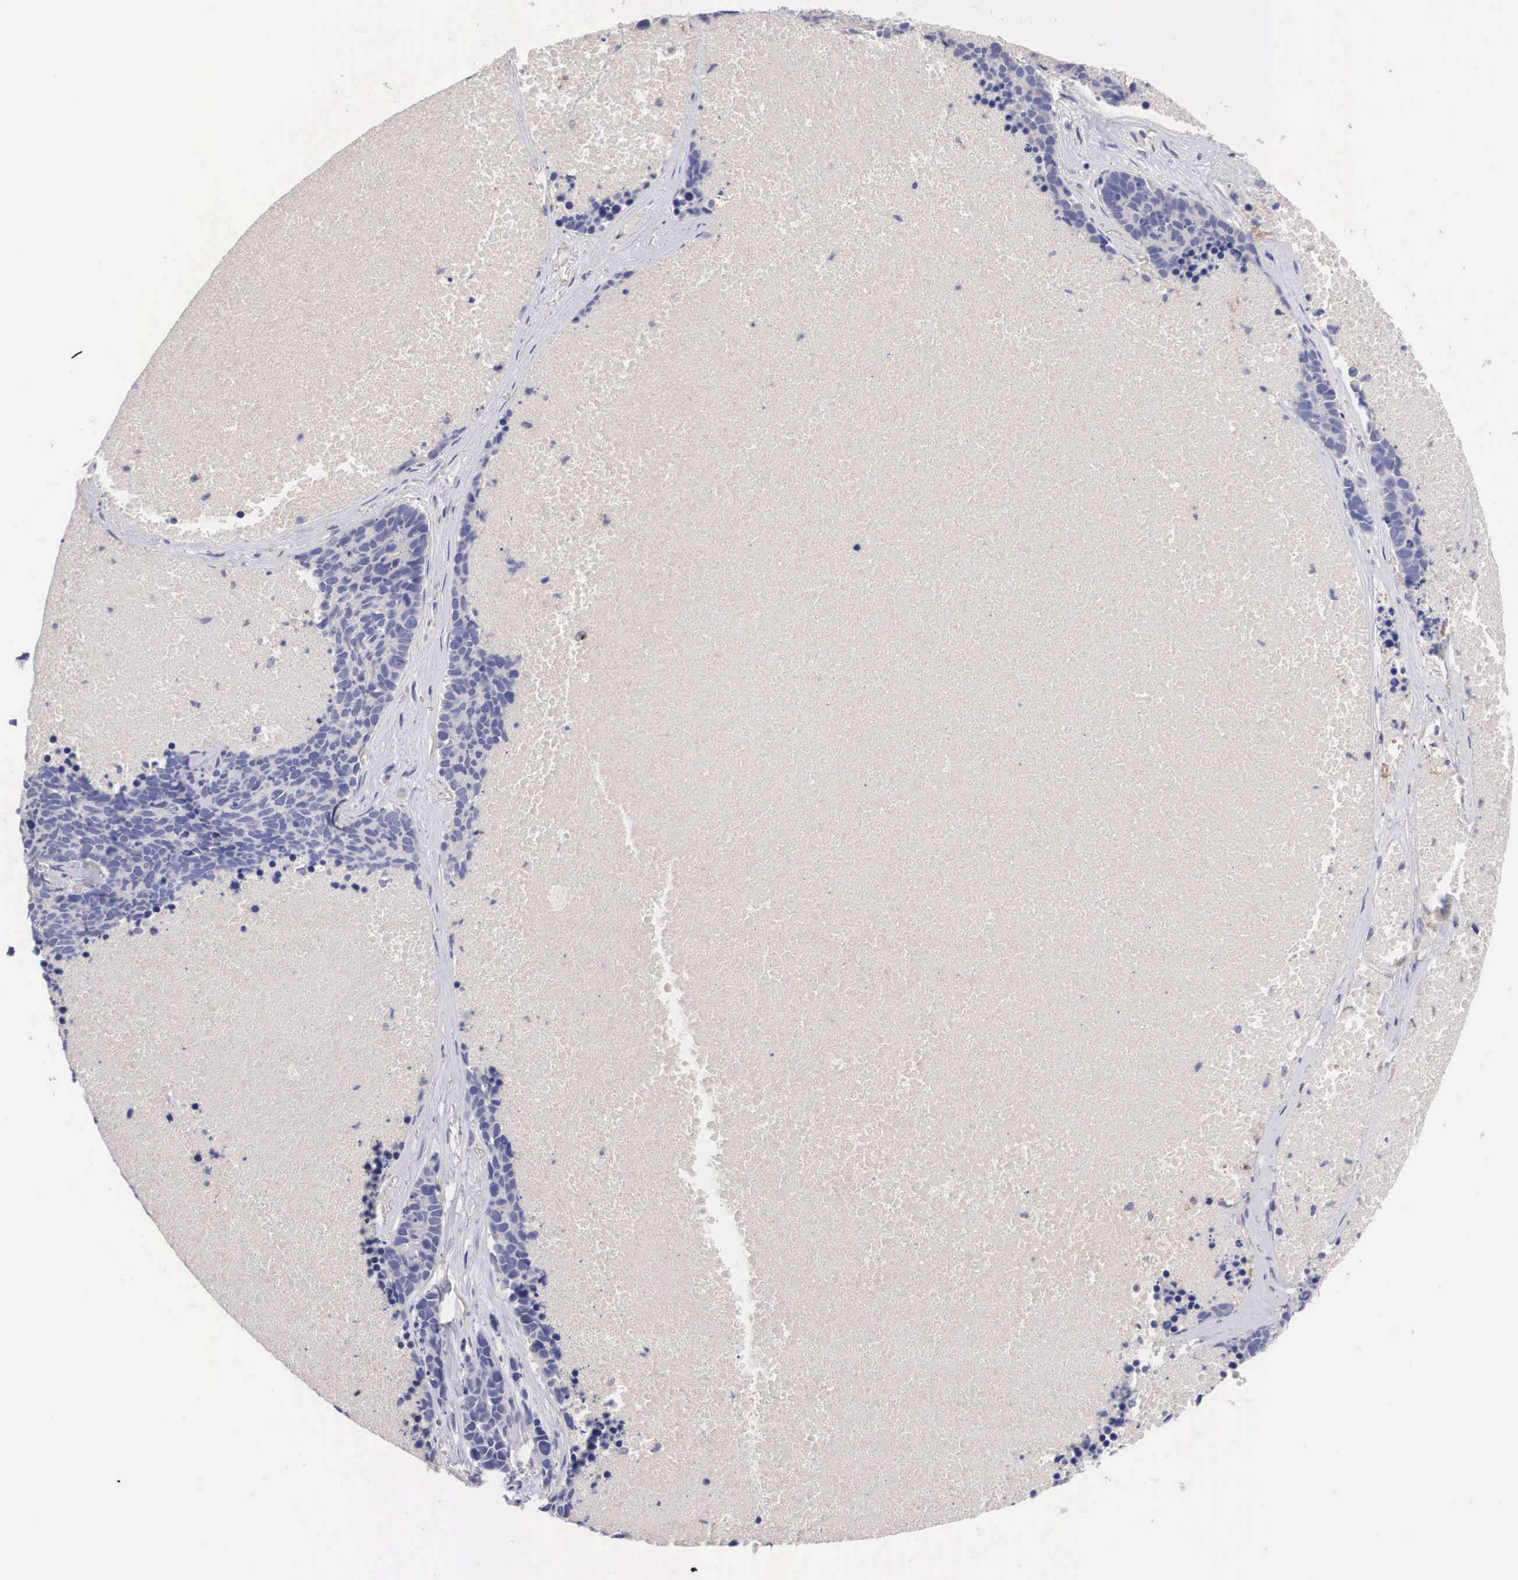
{"staining": {"intensity": "negative", "quantity": "none", "location": "none"}, "tissue": "lung cancer", "cell_type": "Tumor cells", "image_type": "cancer", "snomed": [{"axis": "morphology", "description": "Neoplasm, malignant, NOS"}, {"axis": "topography", "description": "Lung"}], "caption": "Tumor cells are negative for brown protein staining in neoplasm (malignant) (lung). (DAB (3,3'-diaminobenzidine) IHC, high magnification).", "gene": "ABHD4", "patient": {"sex": "female", "age": 75}}